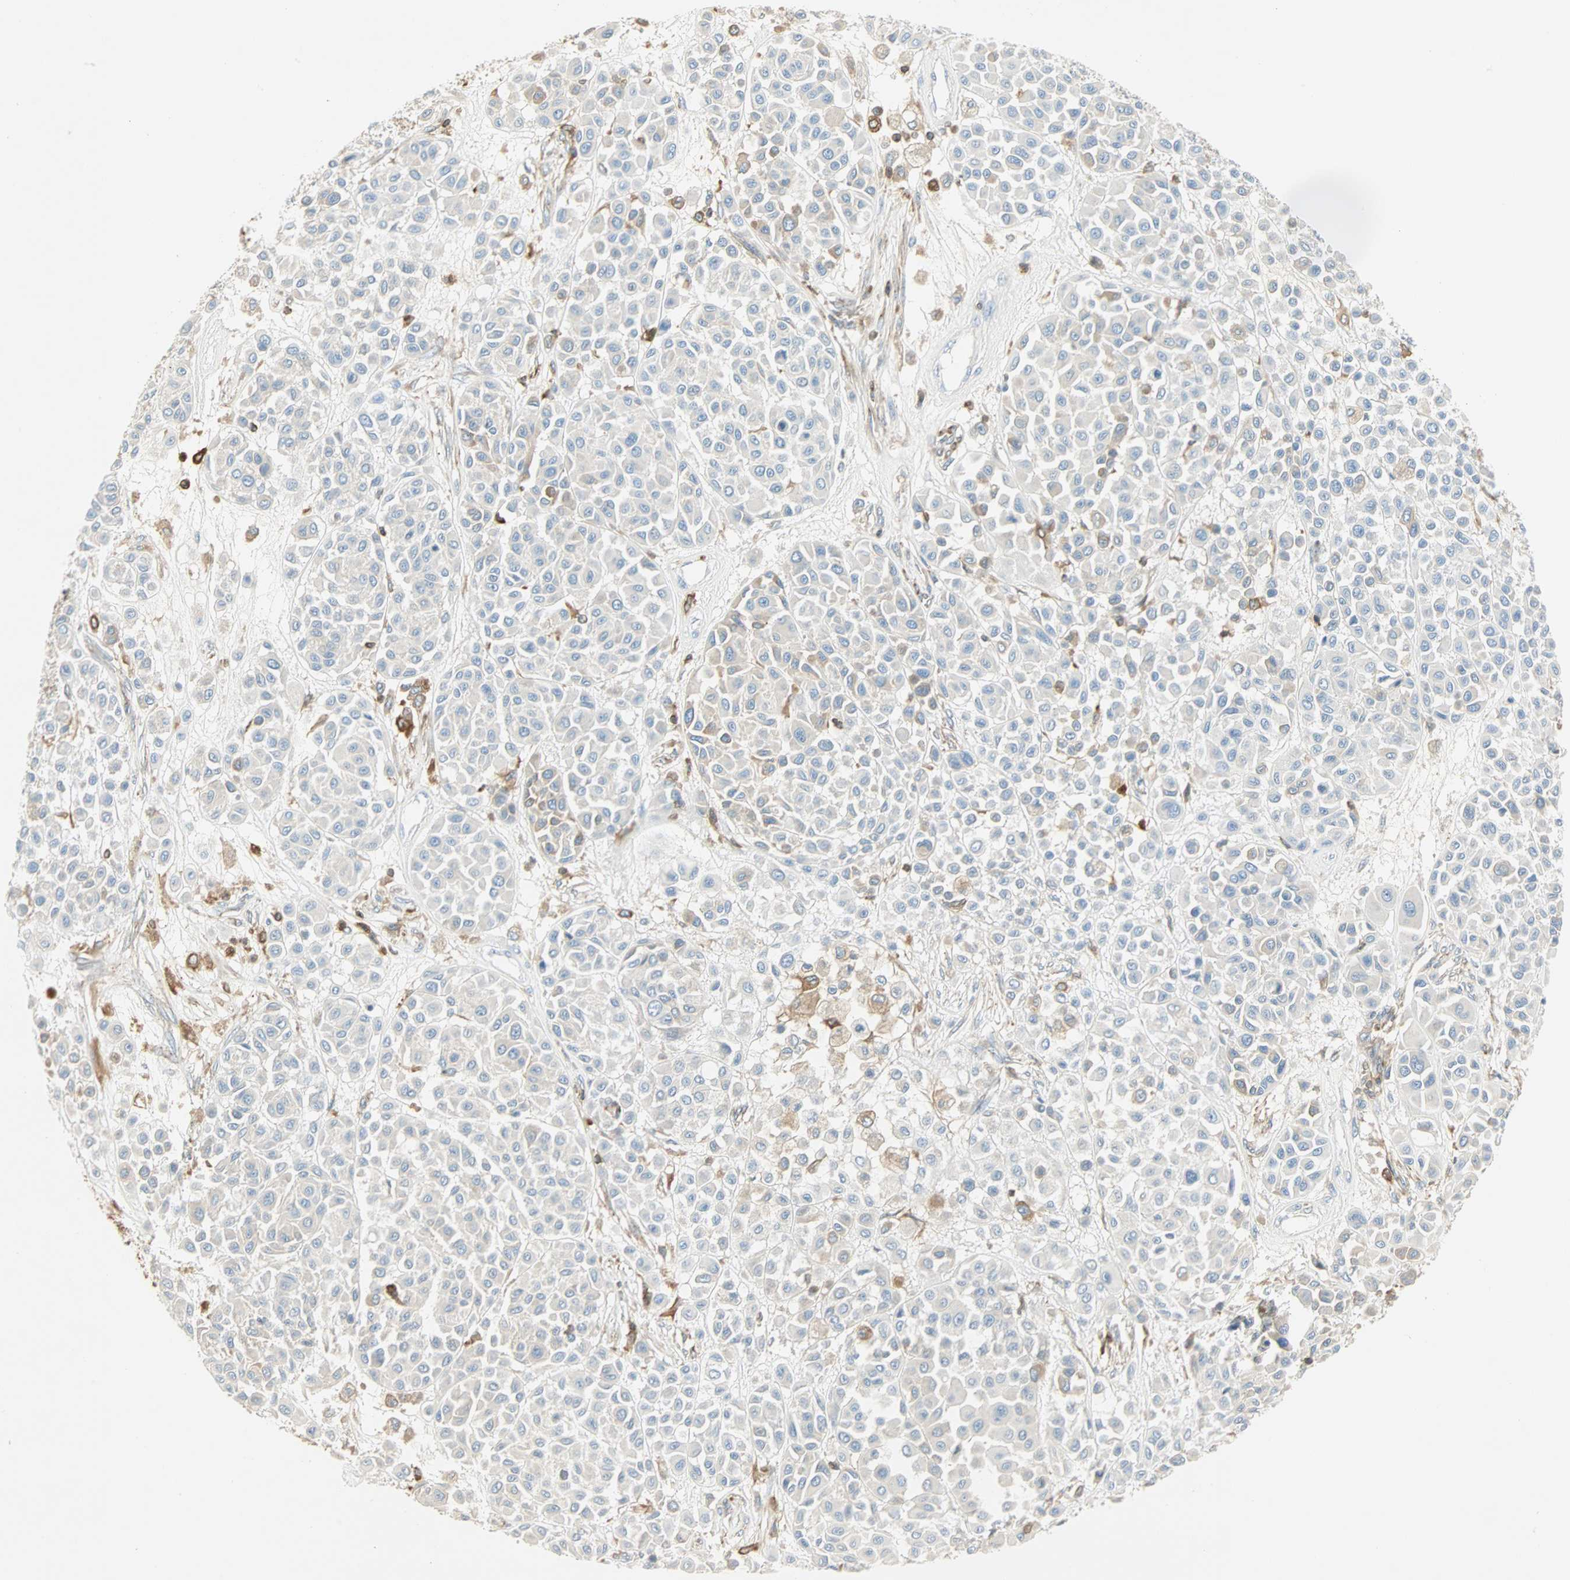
{"staining": {"intensity": "negative", "quantity": "none", "location": "none"}, "tissue": "melanoma", "cell_type": "Tumor cells", "image_type": "cancer", "snomed": [{"axis": "morphology", "description": "Malignant melanoma, Metastatic site"}, {"axis": "topography", "description": "Soft tissue"}], "caption": "This photomicrograph is of melanoma stained with immunohistochemistry (IHC) to label a protein in brown with the nuclei are counter-stained blue. There is no staining in tumor cells.", "gene": "FMNL1", "patient": {"sex": "male", "age": 41}}